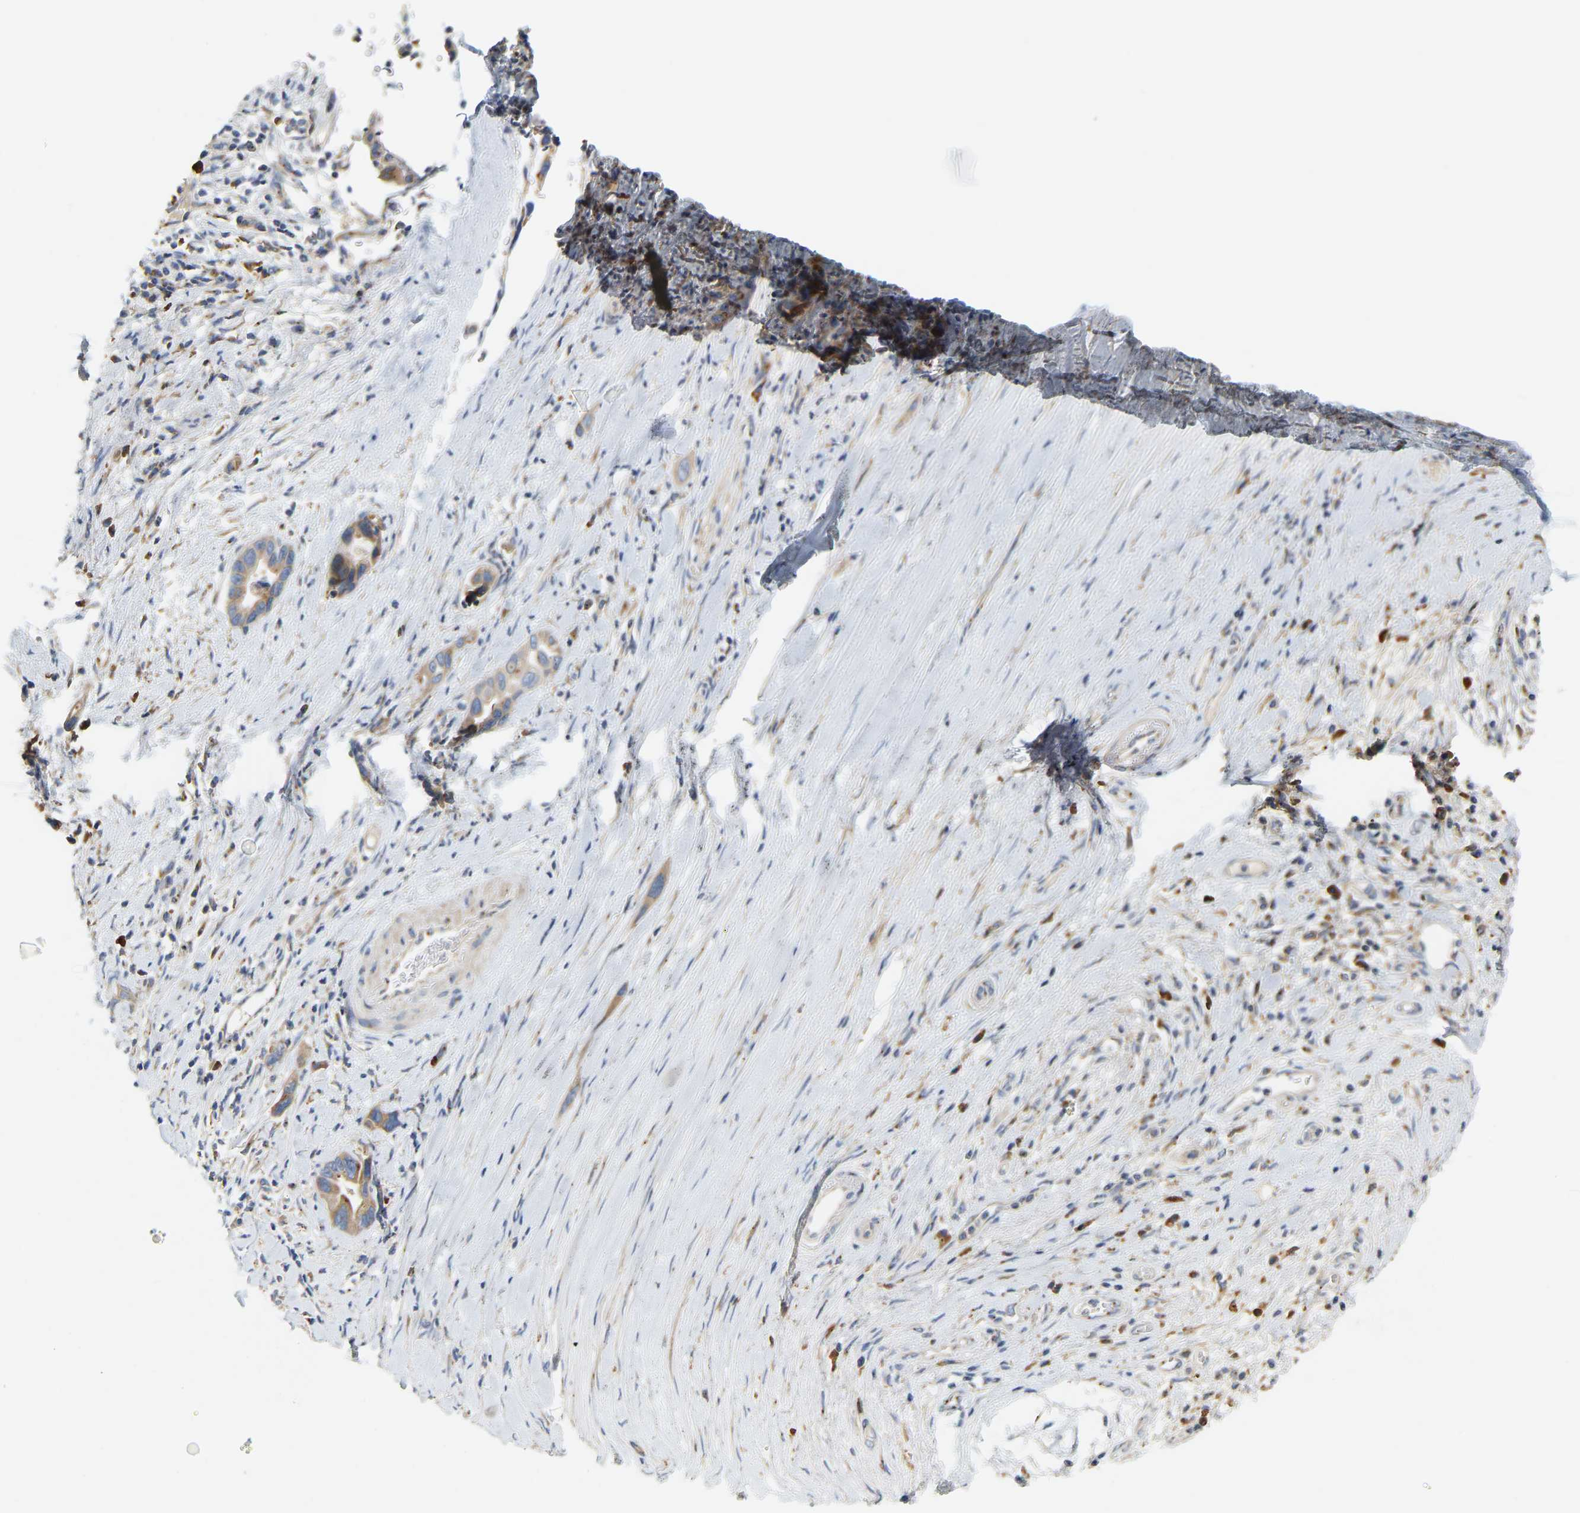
{"staining": {"intensity": "weak", "quantity": ">75%", "location": "cytoplasmic/membranous"}, "tissue": "pancreatic cancer", "cell_type": "Tumor cells", "image_type": "cancer", "snomed": [{"axis": "morphology", "description": "Adenocarcinoma, NOS"}, {"axis": "topography", "description": "Pancreas"}], "caption": "Immunohistochemistry (IHC) (DAB (3,3'-diaminobenzidine)) staining of human pancreatic cancer reveals weak cytoplasmic/membranous protein positivity in approximately >75% of tumor cells.", "gene": "PCNT", "patient": {"sex": "female", "age": 70}}